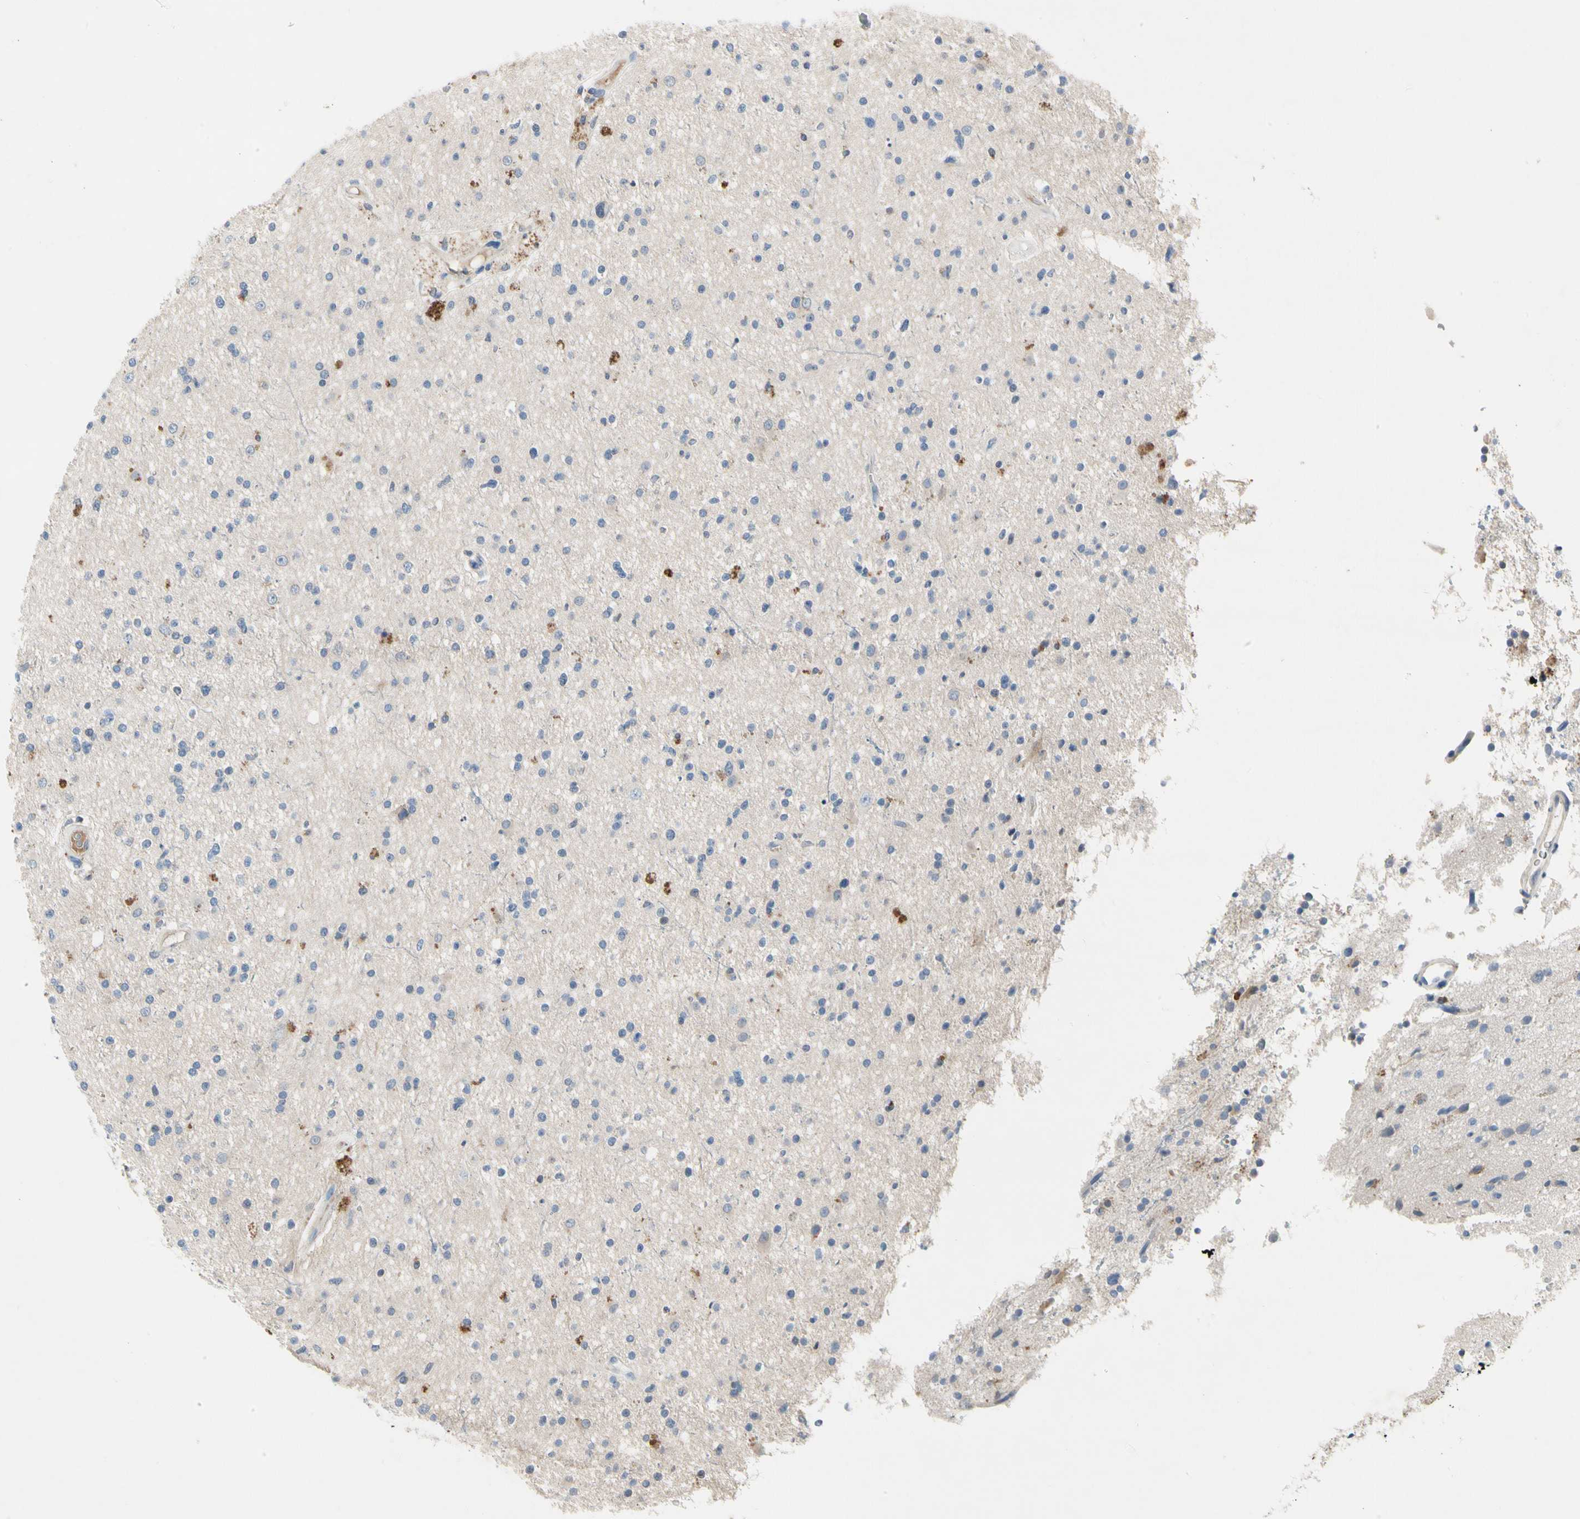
{"staining": {"intensity": "negative", "quantity": "none", "location": "none"}, "tissue": "glioma", "cell_type": "Tumor cells", "image_type": "cancer", "snomed": [{"axis": "morphology", "description": "Glioma, malignant, High grade"}, {"axis": "topography", "description": "Brain"}], "caption": "Immunohistochemistry (IHC) photomicrograph of malignant glioma (high-grade) stained for a protein (brown), which shows no staining in tumor cells.", "gene": "ECRG4", "patient": {"sex": "male", "age": 33}}